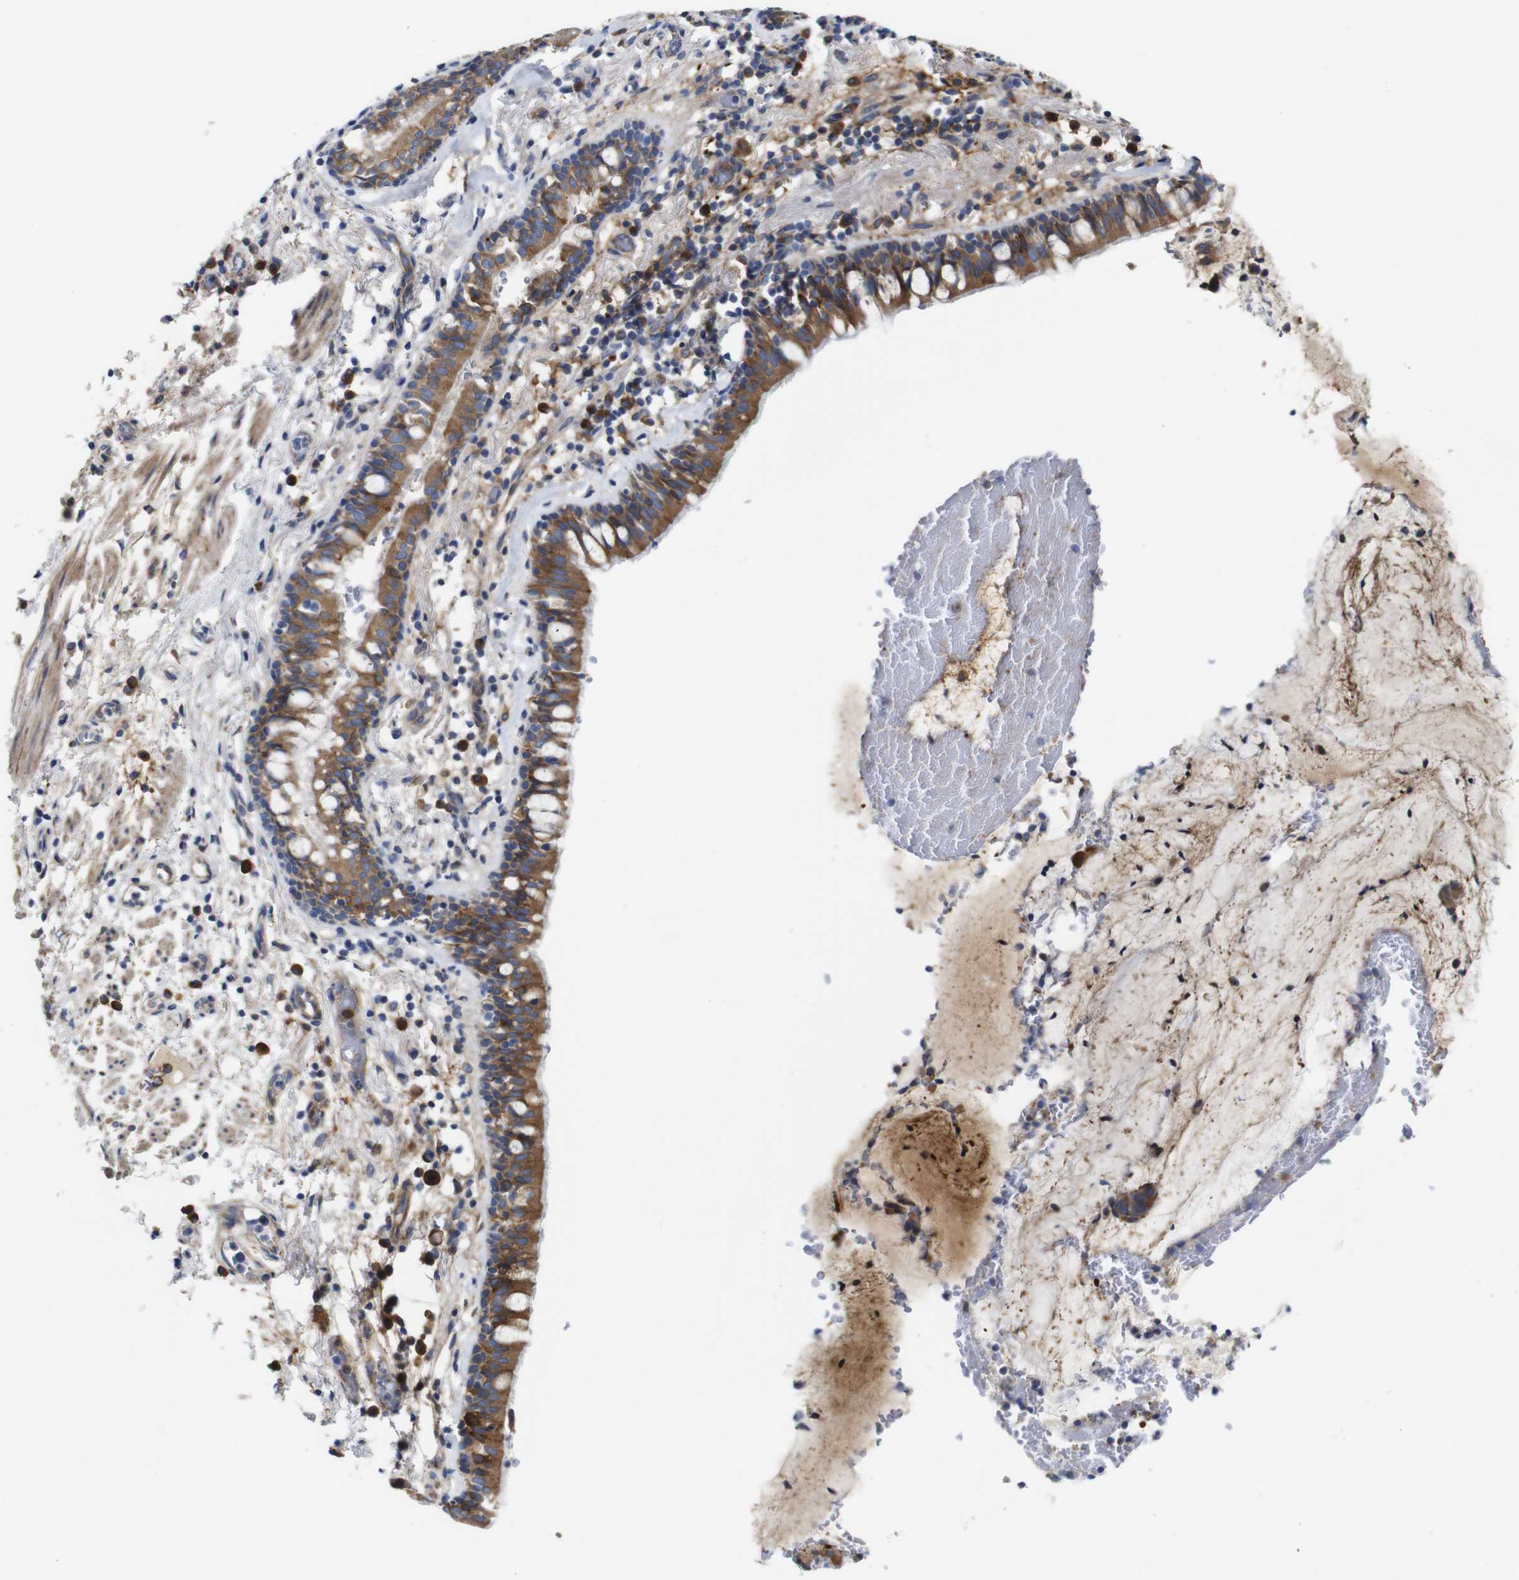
{"staining": {"intensity": "moderate", "quantity": ">75%", "location": "cytoplasmic/membranous"}, "tissue": "bronchus", "cell_type": "Respiratory epithelial cells", "image_type": "normal", "snomed": [{"axis": "morphology", "description": "Normal tissue, NOS"}, {"axis": "morphology", "description": "Inflammation, NOS"}, {"axis": "topography", "description": "Cartilage tissue"}, {"axis": "topography", "description": "Bronchus"}], "caption": "Protein staining of benign bronchus demonstrates moderate cytoplasmic/membranous expression in about >75% of respiratory epithelial cells. (DAB (3,3'-diaminobenzidine) = brown stain, brightfield microscopy at high magnification).", "gene": "CLCC1", "patient": {"sex": "male", "age": 77}}